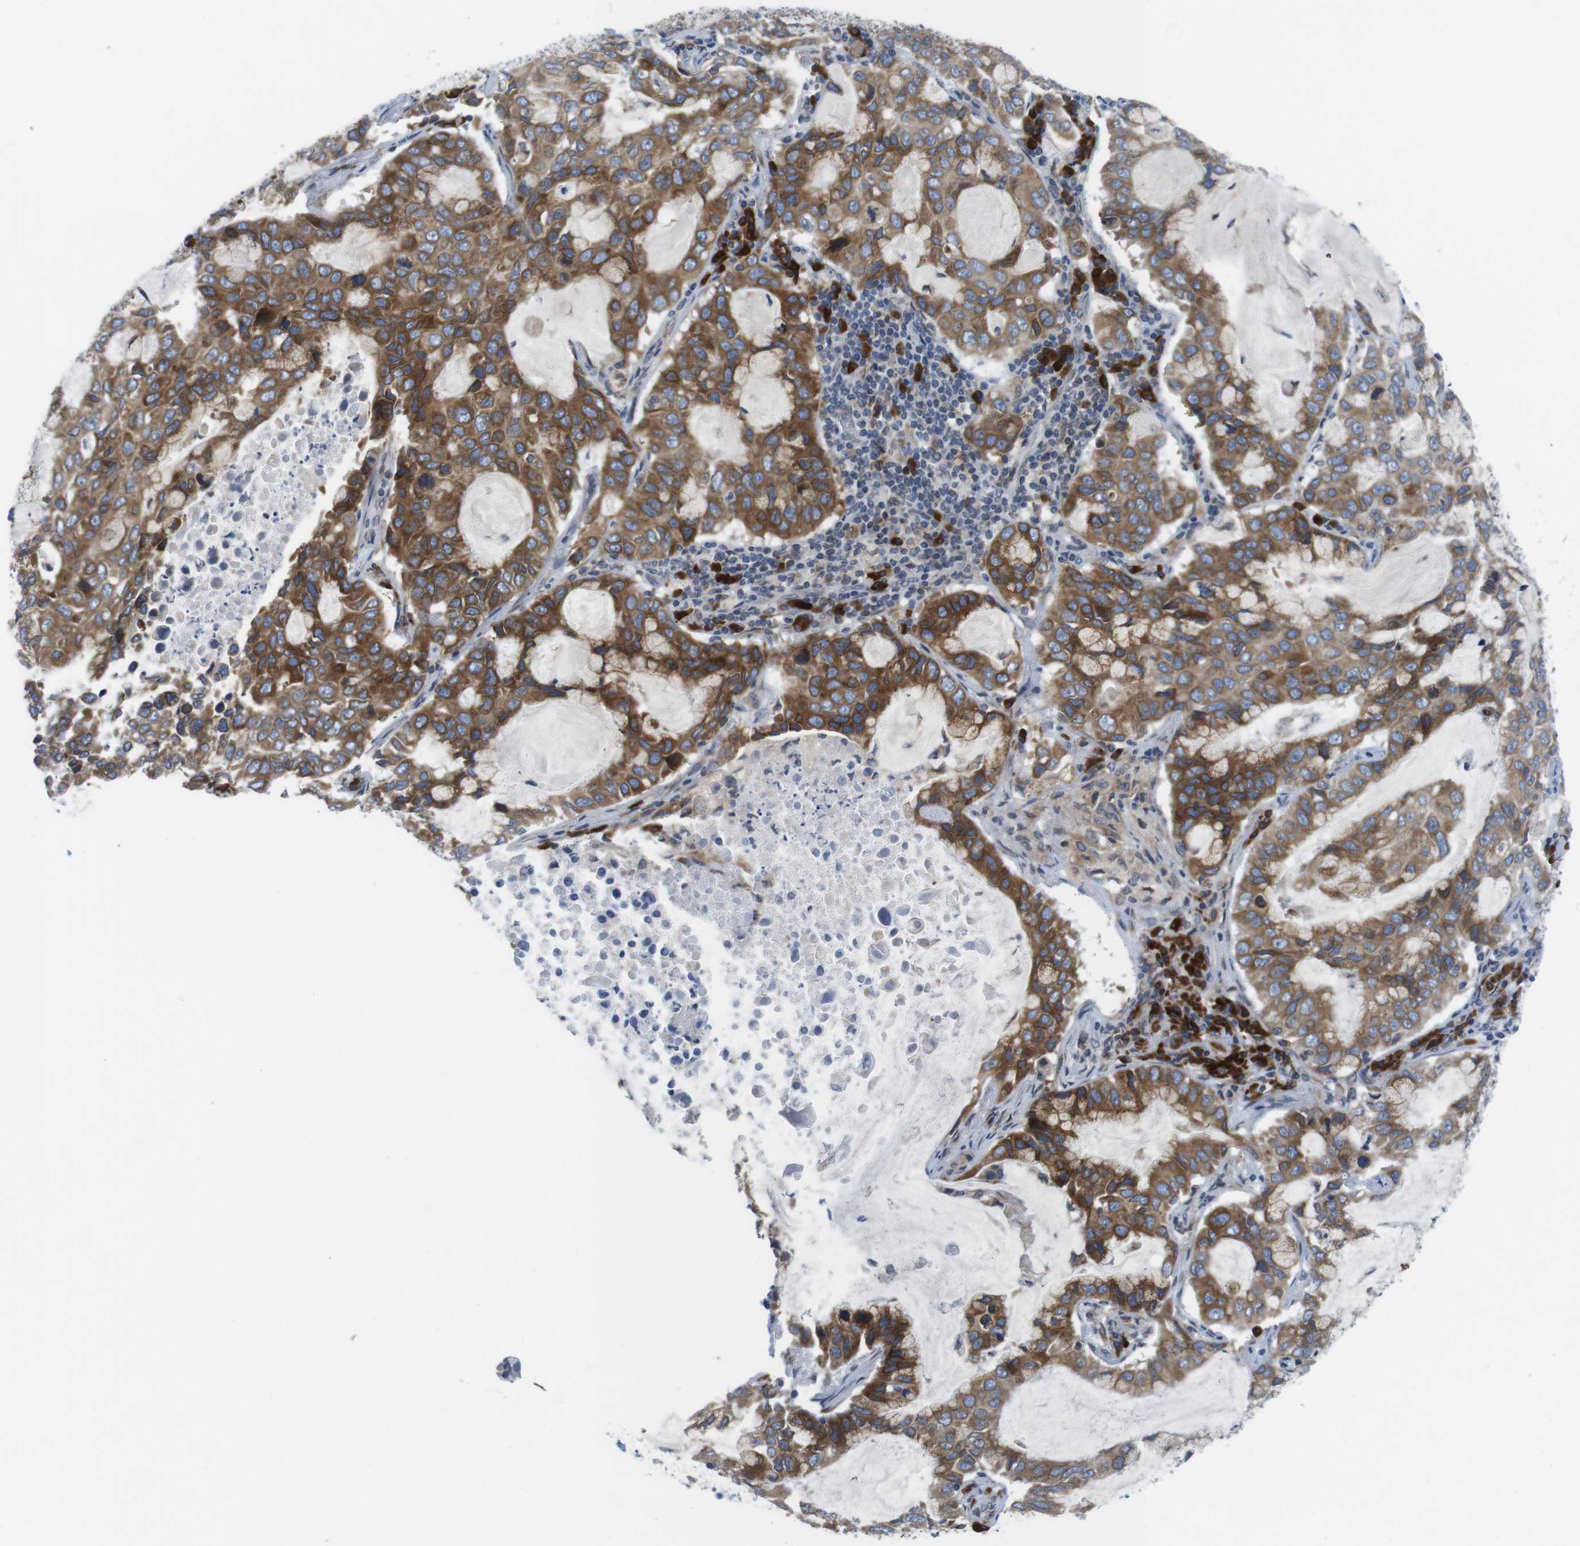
{"staining": {"intensity": "moderate", "quantity": ">75%", "location": "cytoplasmic/membranous"}, "tissue": "lung cancer", "cell_type": "Tumor cells", "image_type": "cancer", "snomed": [{"axis": "morphology", "description": "Adenocarcinoma, NOS"}, {"axis": "topography", "description": "Lung"}], "caption": "The micrograph shows staining of lung cancer, revealing moderate cytoplasmic/membranous protein positivity (brown color) within tumor cells.", "gene": "ERGIC3", "patient": {"sex": "male", "age": 64}}